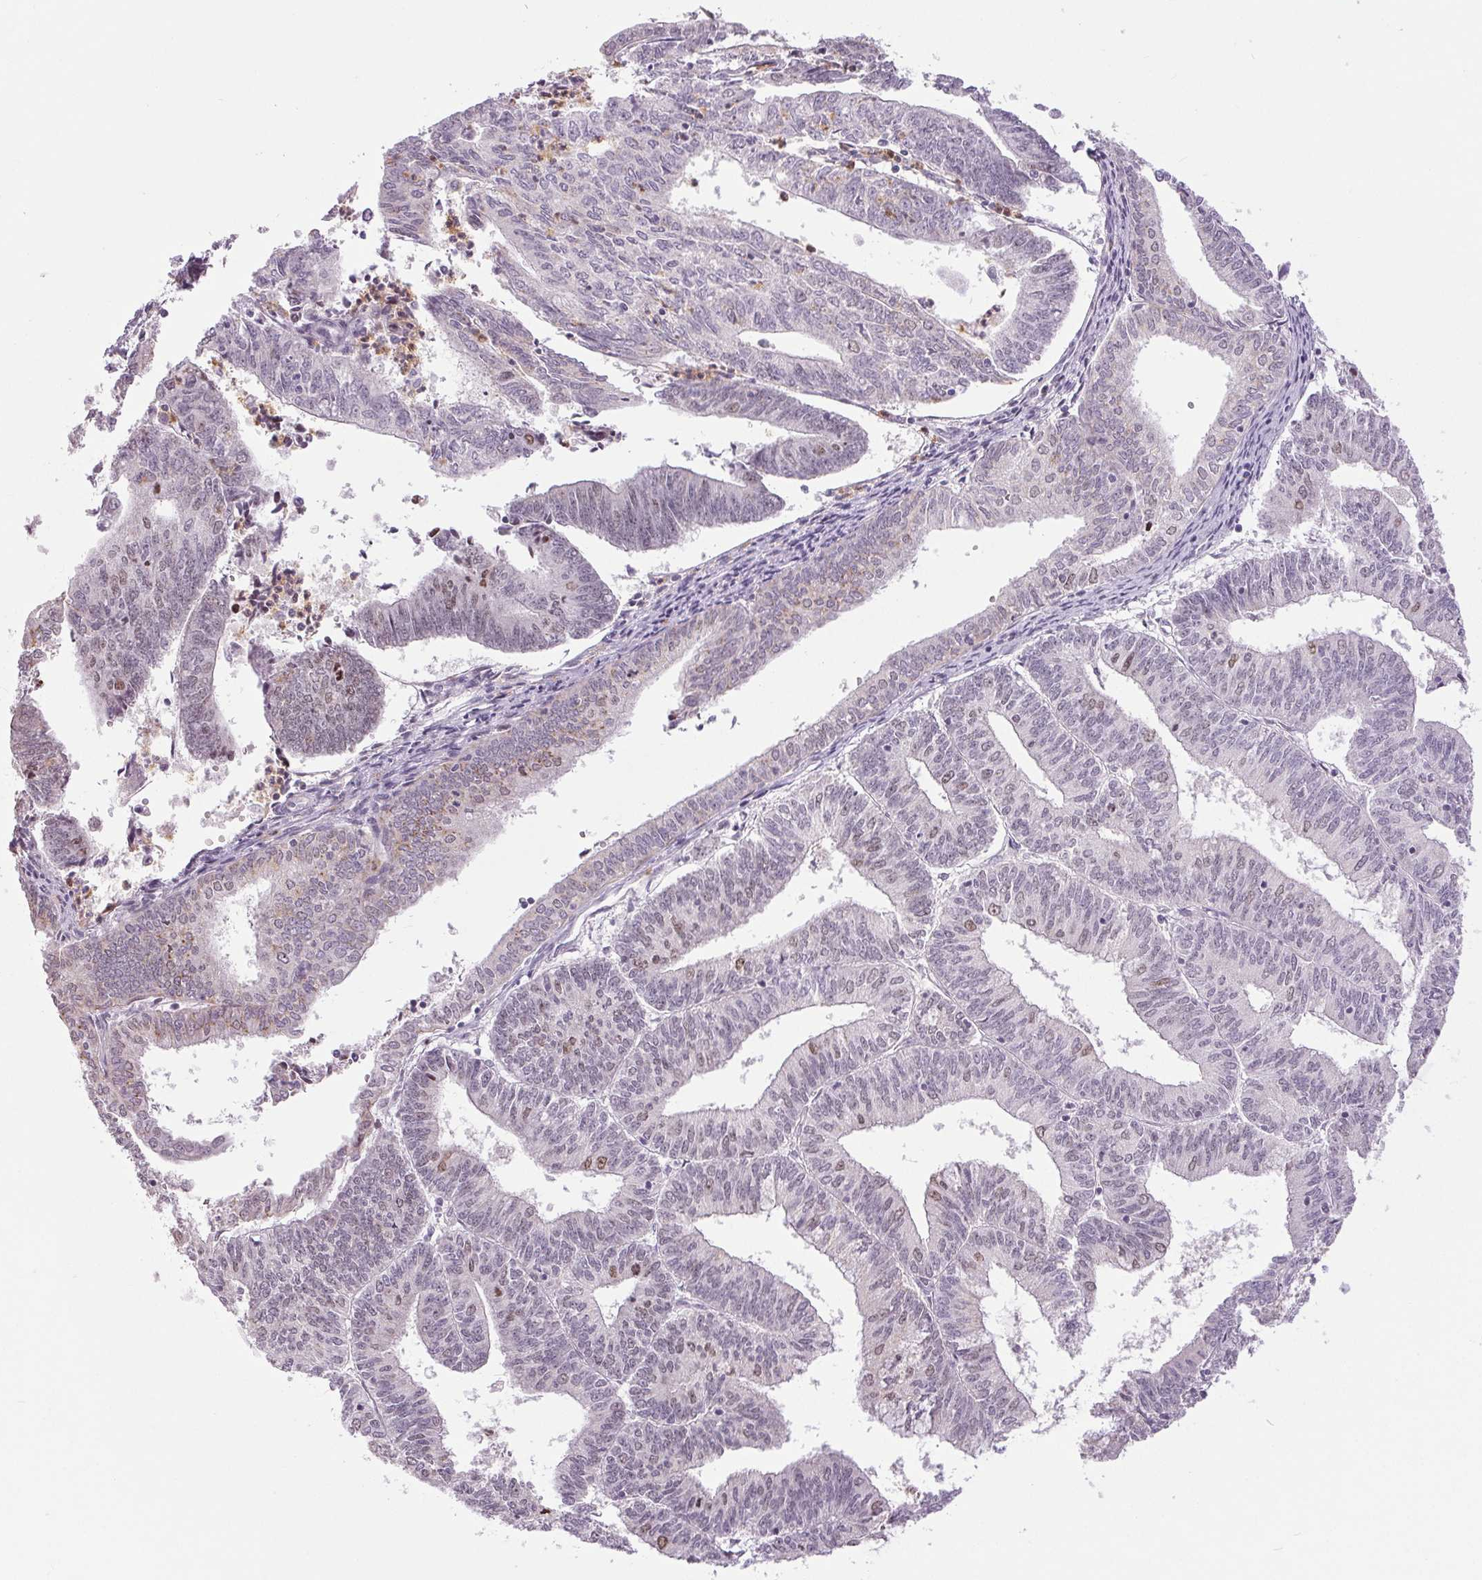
{"staining": {"intensity": "moderate", "quantity": "25%-75%", "location": "nuclear"}, "tissue": "endometrial cancer", "cell_type": "Tumor cells", "image_type": "cancer", "snomed": [{"axis": "morphology", "description": "Adenocarcinoma, NOS"}, {"axis": "topography", "description": "Endometrium"}], "caption": "High-power microscopy captured an immunohistochemistry image of endometrial cancer, revealing moderate nuclear expression in approximately 25%-75% of tumor cells.", "gene": "SMIM6", "patient": {"sex": "female", "age": 61}}